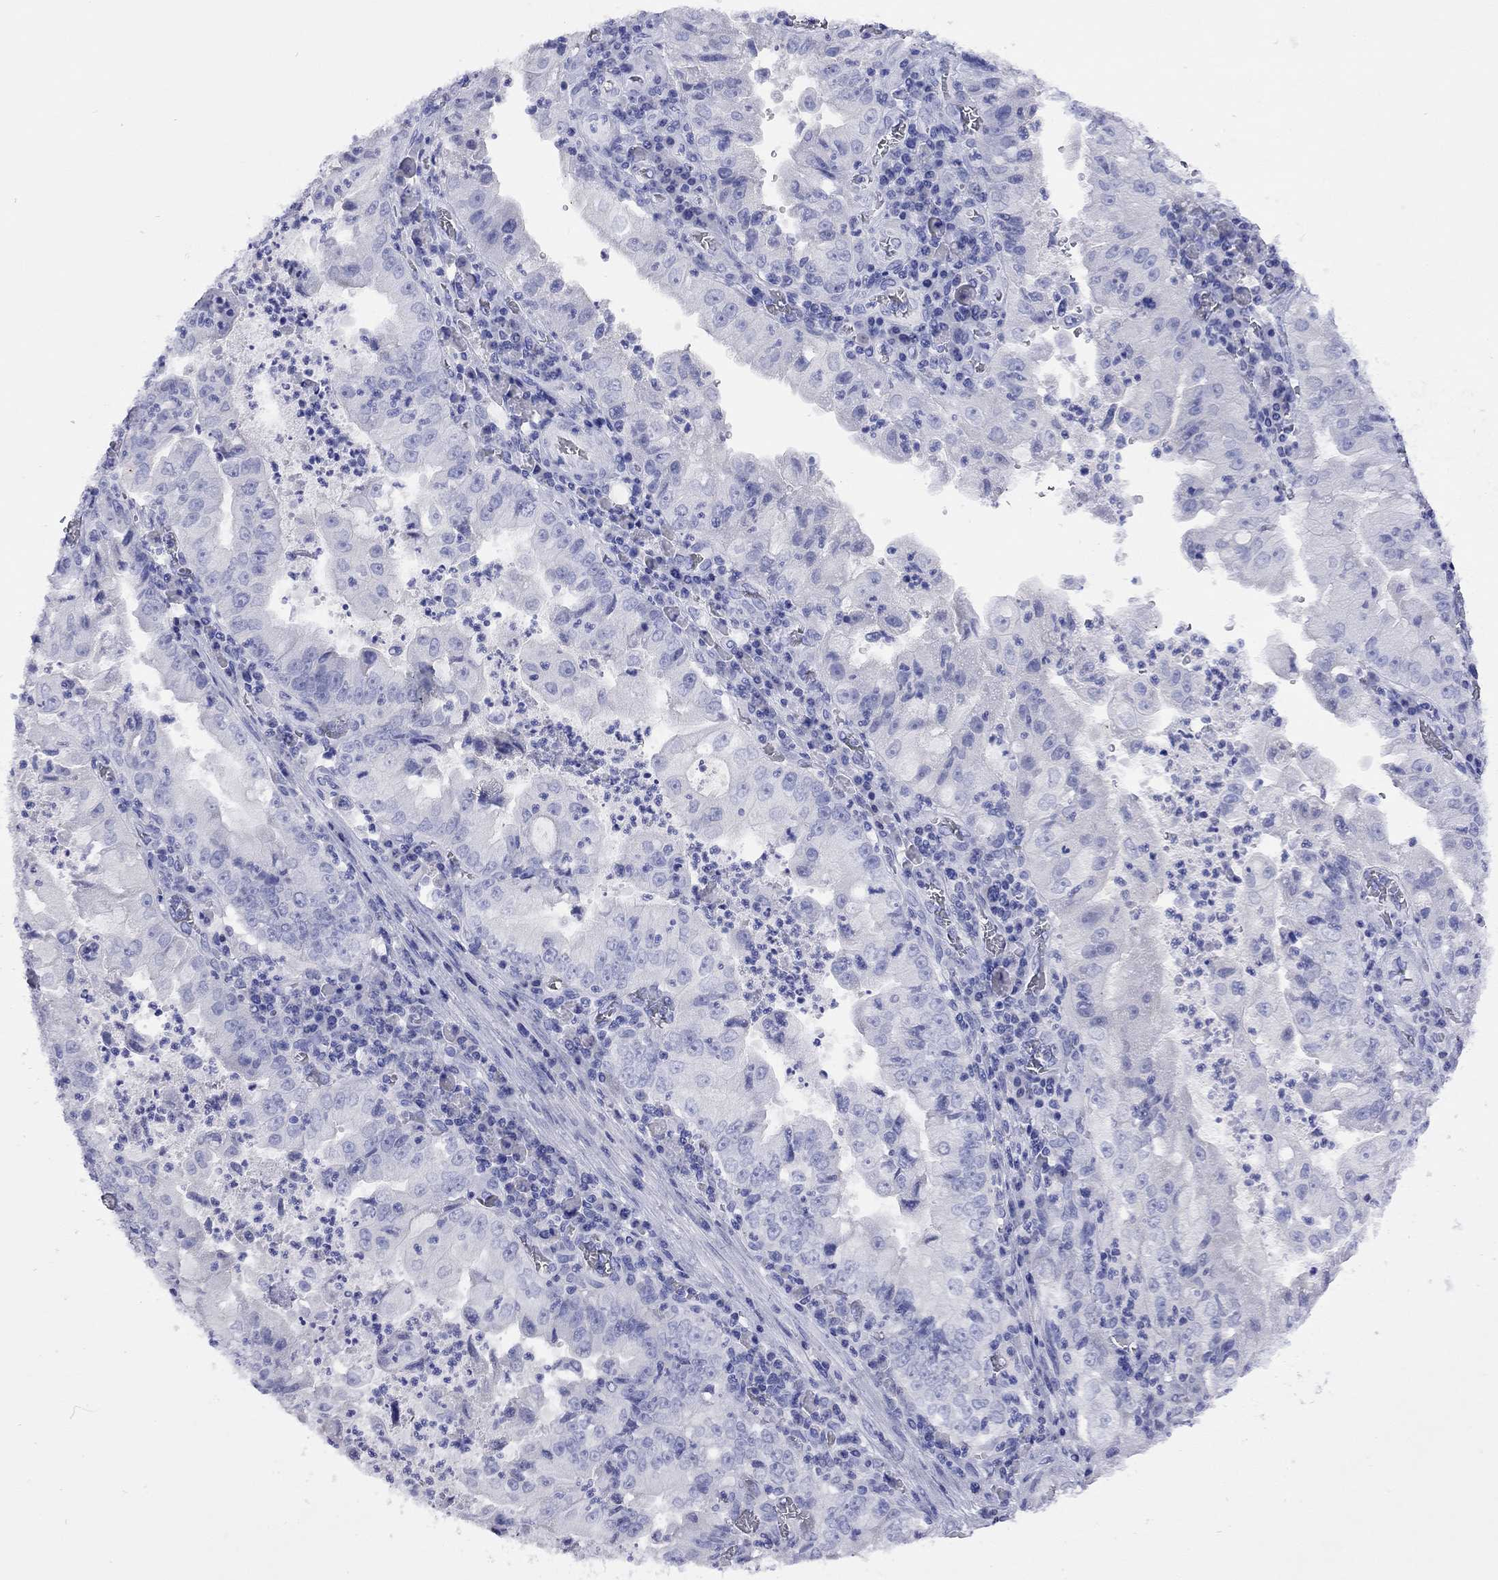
{"staining": {"intensity": "negative", "quantity": "none", "location": "none"}, "tissue": "stomach cancer", "cell_type": "Tumor cells", "image_type": "cancer", "snomed": [{"axis": "morphology", "description": "Adenocarcinoma, NOS"}, {"axis": "topography", "description": "Stomach"}], "caption": "This is a image of immunohistochemistry (IHC) staining of stomach cancer, which shows no positivity in tumor cells.", "gene": "FIGLA", "patient": {"sex": "male", "age": 76}}